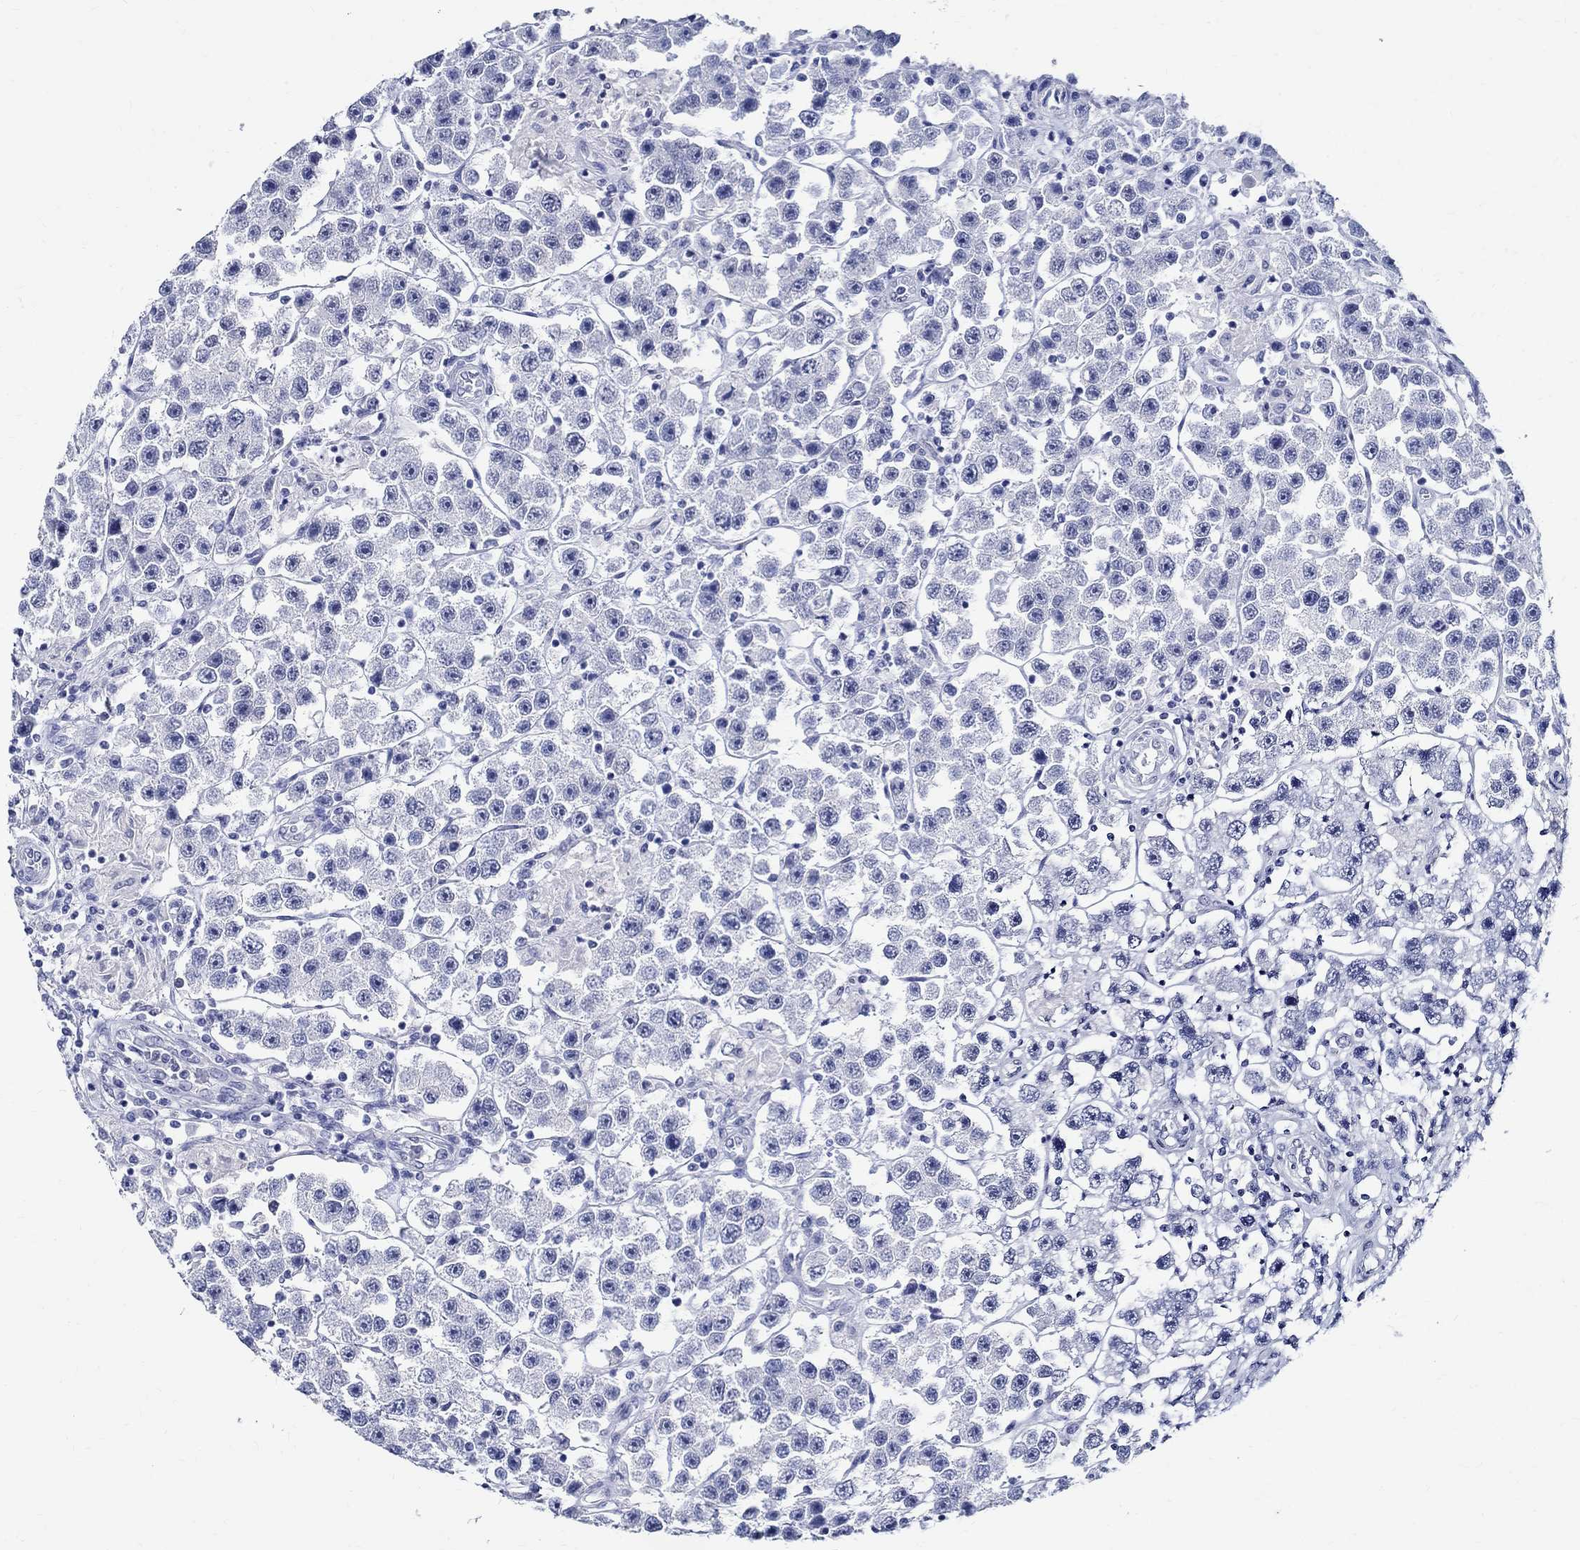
{"staining": {"intensity": "negative", "quantity": "none", "location": "none"}, "tissue": "testis cancer", "cell_type": "Tumor cells", "image_type": "cancer", "snomed": [{"axis": "morphology", "description": "Seminoma, NOS"}, {"axis": "topography", "description": "Testis"}], "caption": "Tumor cells are negative for protein expression in human seminoma (testis).", "gene": "TSPAN16", "patient": {"sex": "male", "age": 45}}